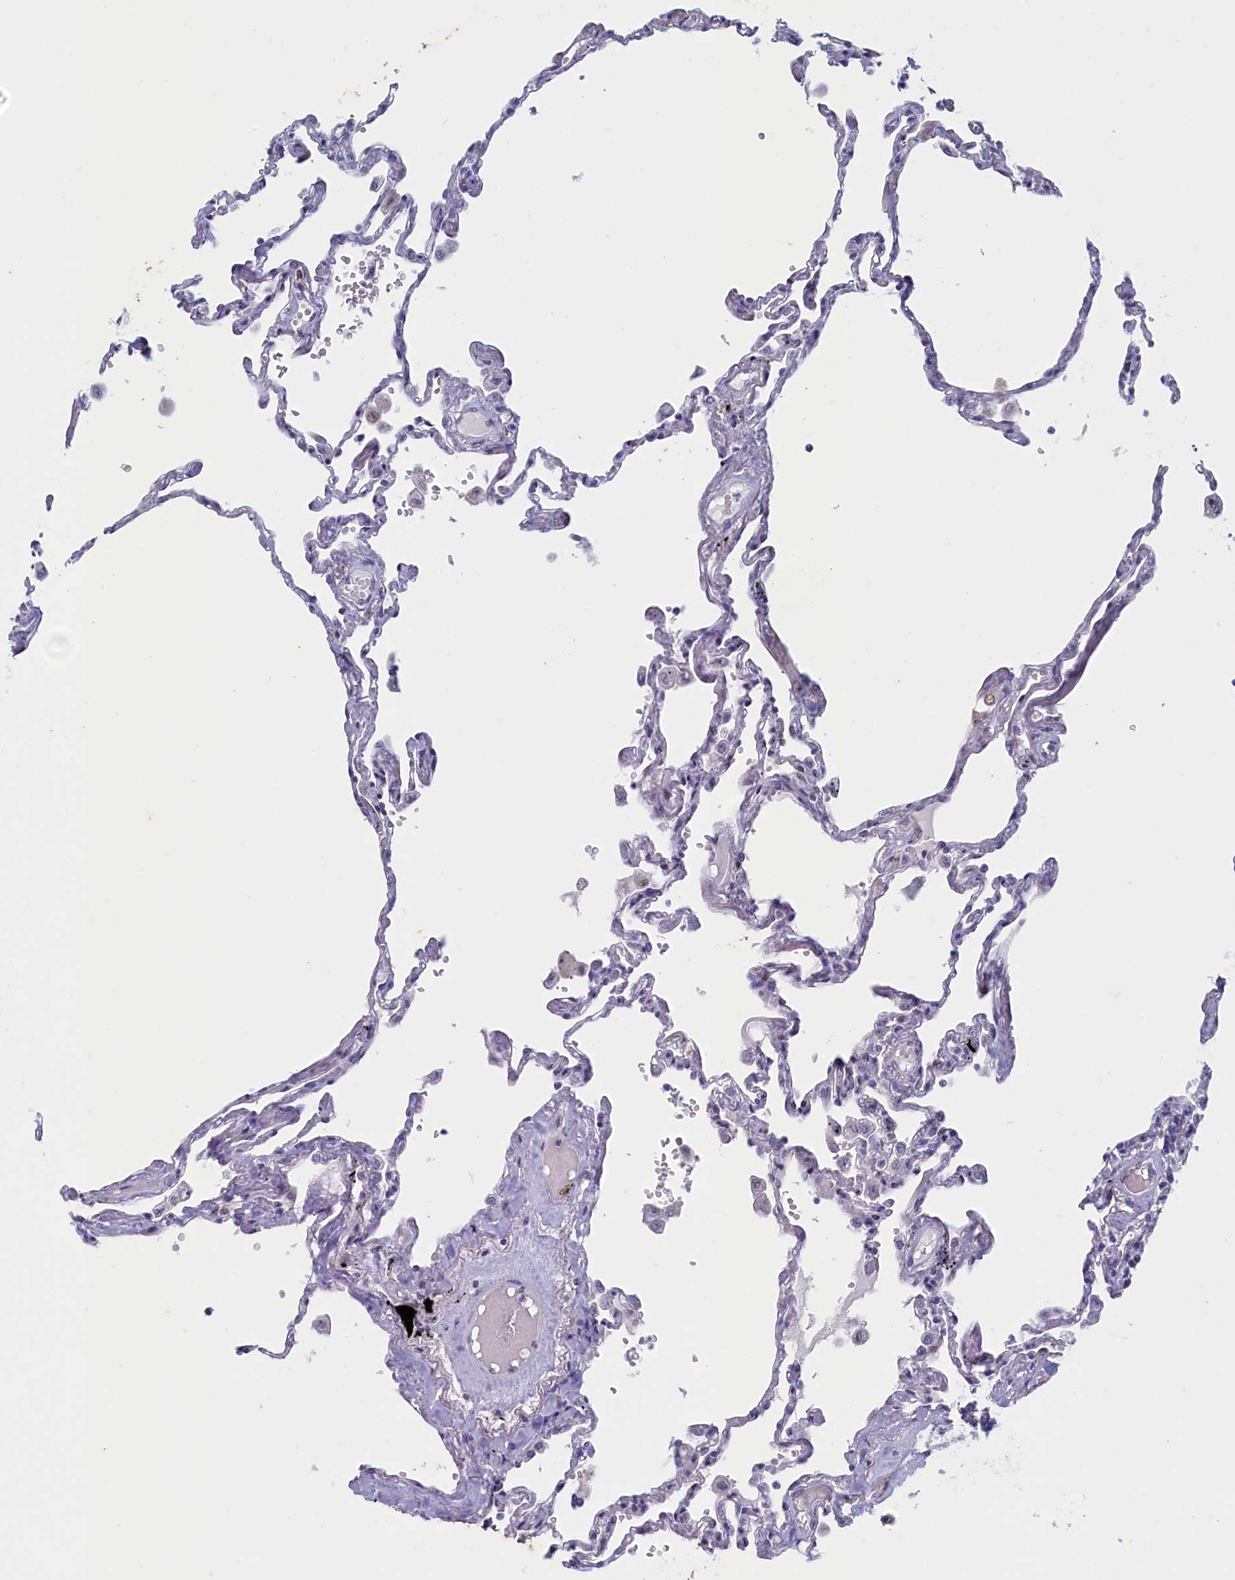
{"staining": {"intensity": "negative", "quantity": "none", "location": "none"}, "tissue": "lung", "cell_type": "Alveolar cells", "image_type": "normal", "snomed": [{"axis": "morphology", "description": "Normal tissue, NOS"}, {"axis": "topography", "description": "Lung"}], "caption": "The histopathology image exhibits no significant expression in alveolar cells of lung. (Stains: DAB immunohistochemistry with hematoxylin counter stain, Microscopy: brightfield microscopy at high magnification).", "gene": "WDR76", "patient": {"sex": "female", "age": 67}}